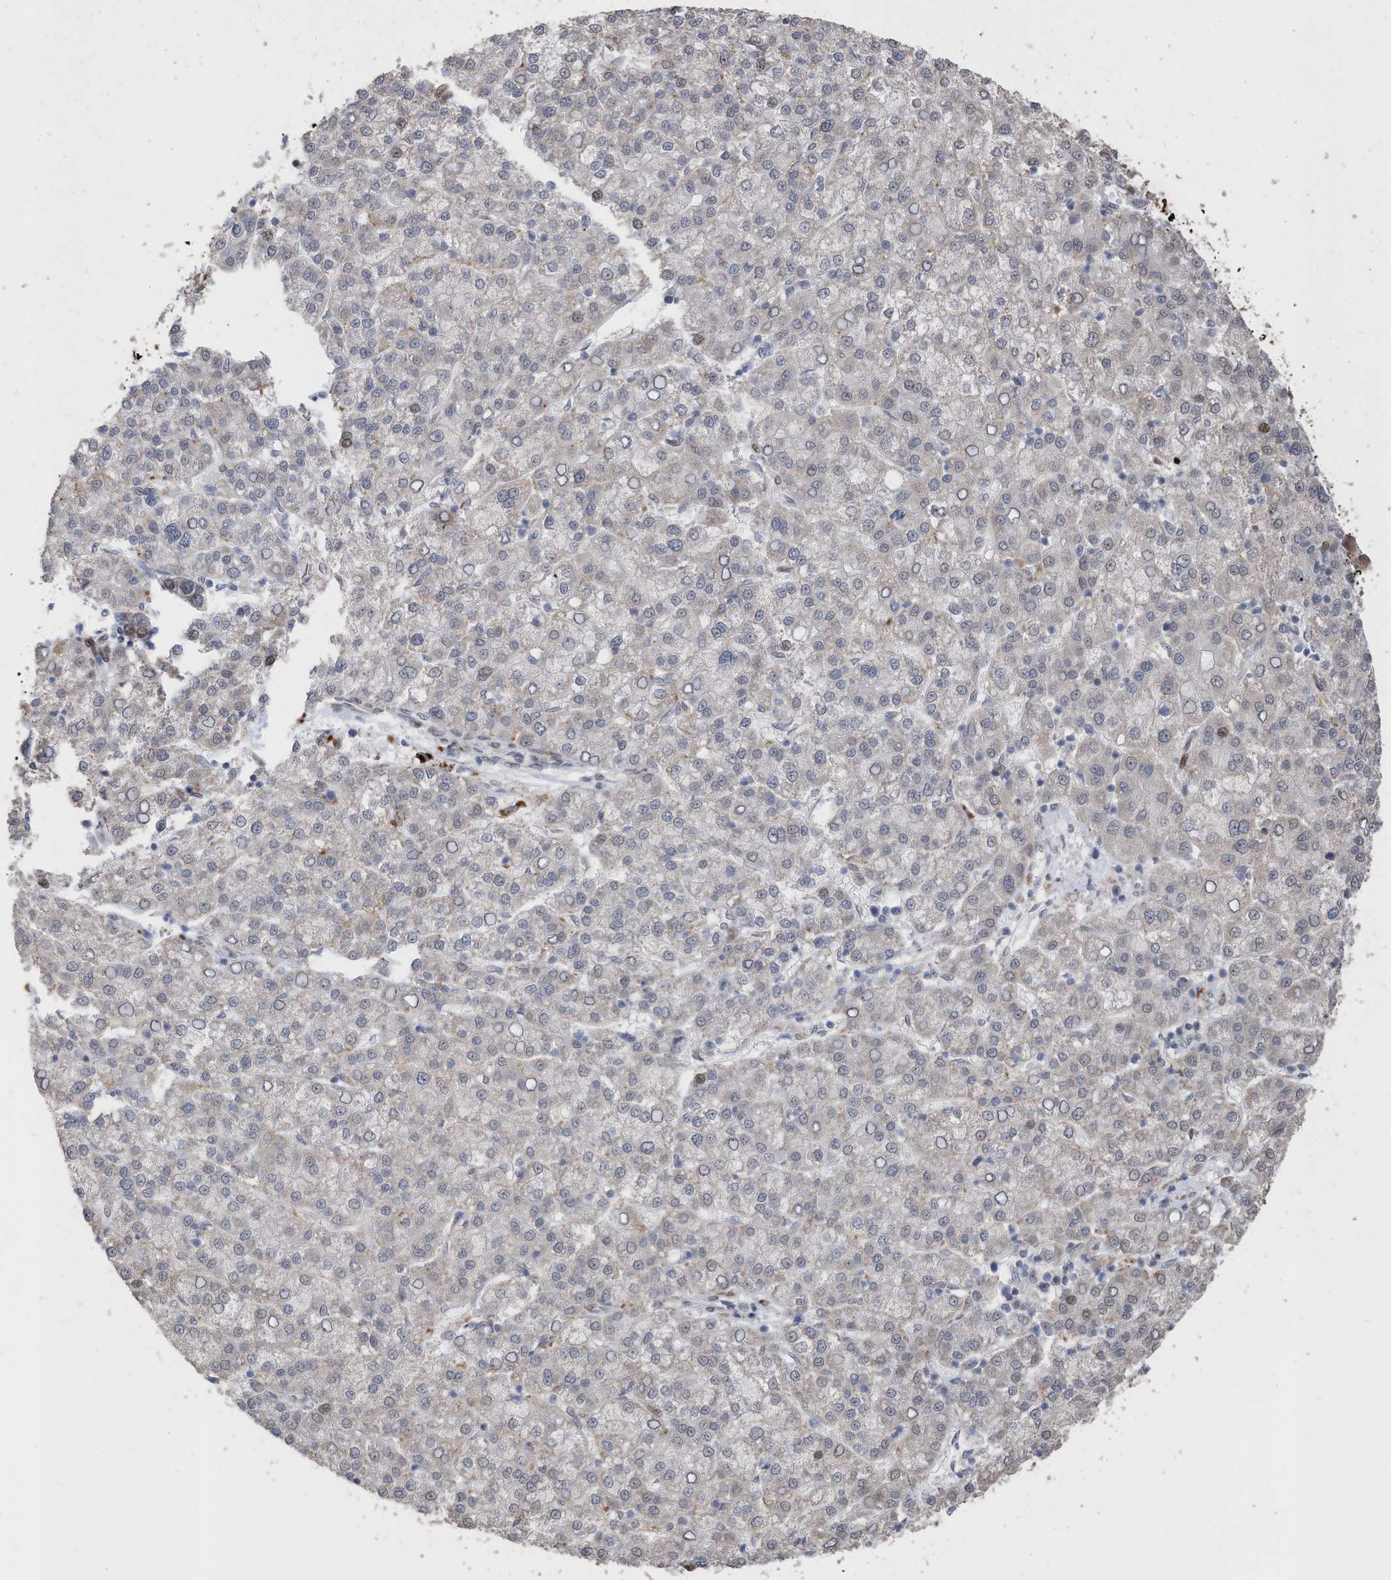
{"staining": {"intensity": "negative", "quantity": "none", "location": "none"}, "tissue": "liver cancer", "cell_type": "Tumor cells", "image_type": "cancer", "snomed": [{"axis": "morphology", "description": "Carcinoma, Hepatocellular, NOS"}, {"axis": "topography", "description": "Liver"}], "caption": "IHC image of neoplastic tissue: liver cancer (hepatocellular carcinoma) stained with DAB (3,3'-diaminobenzidine) demonstrates no significant protein positivity in tumor cells.", "gene": "RABL3", "patient": {"sex": "female", "age": 58}}